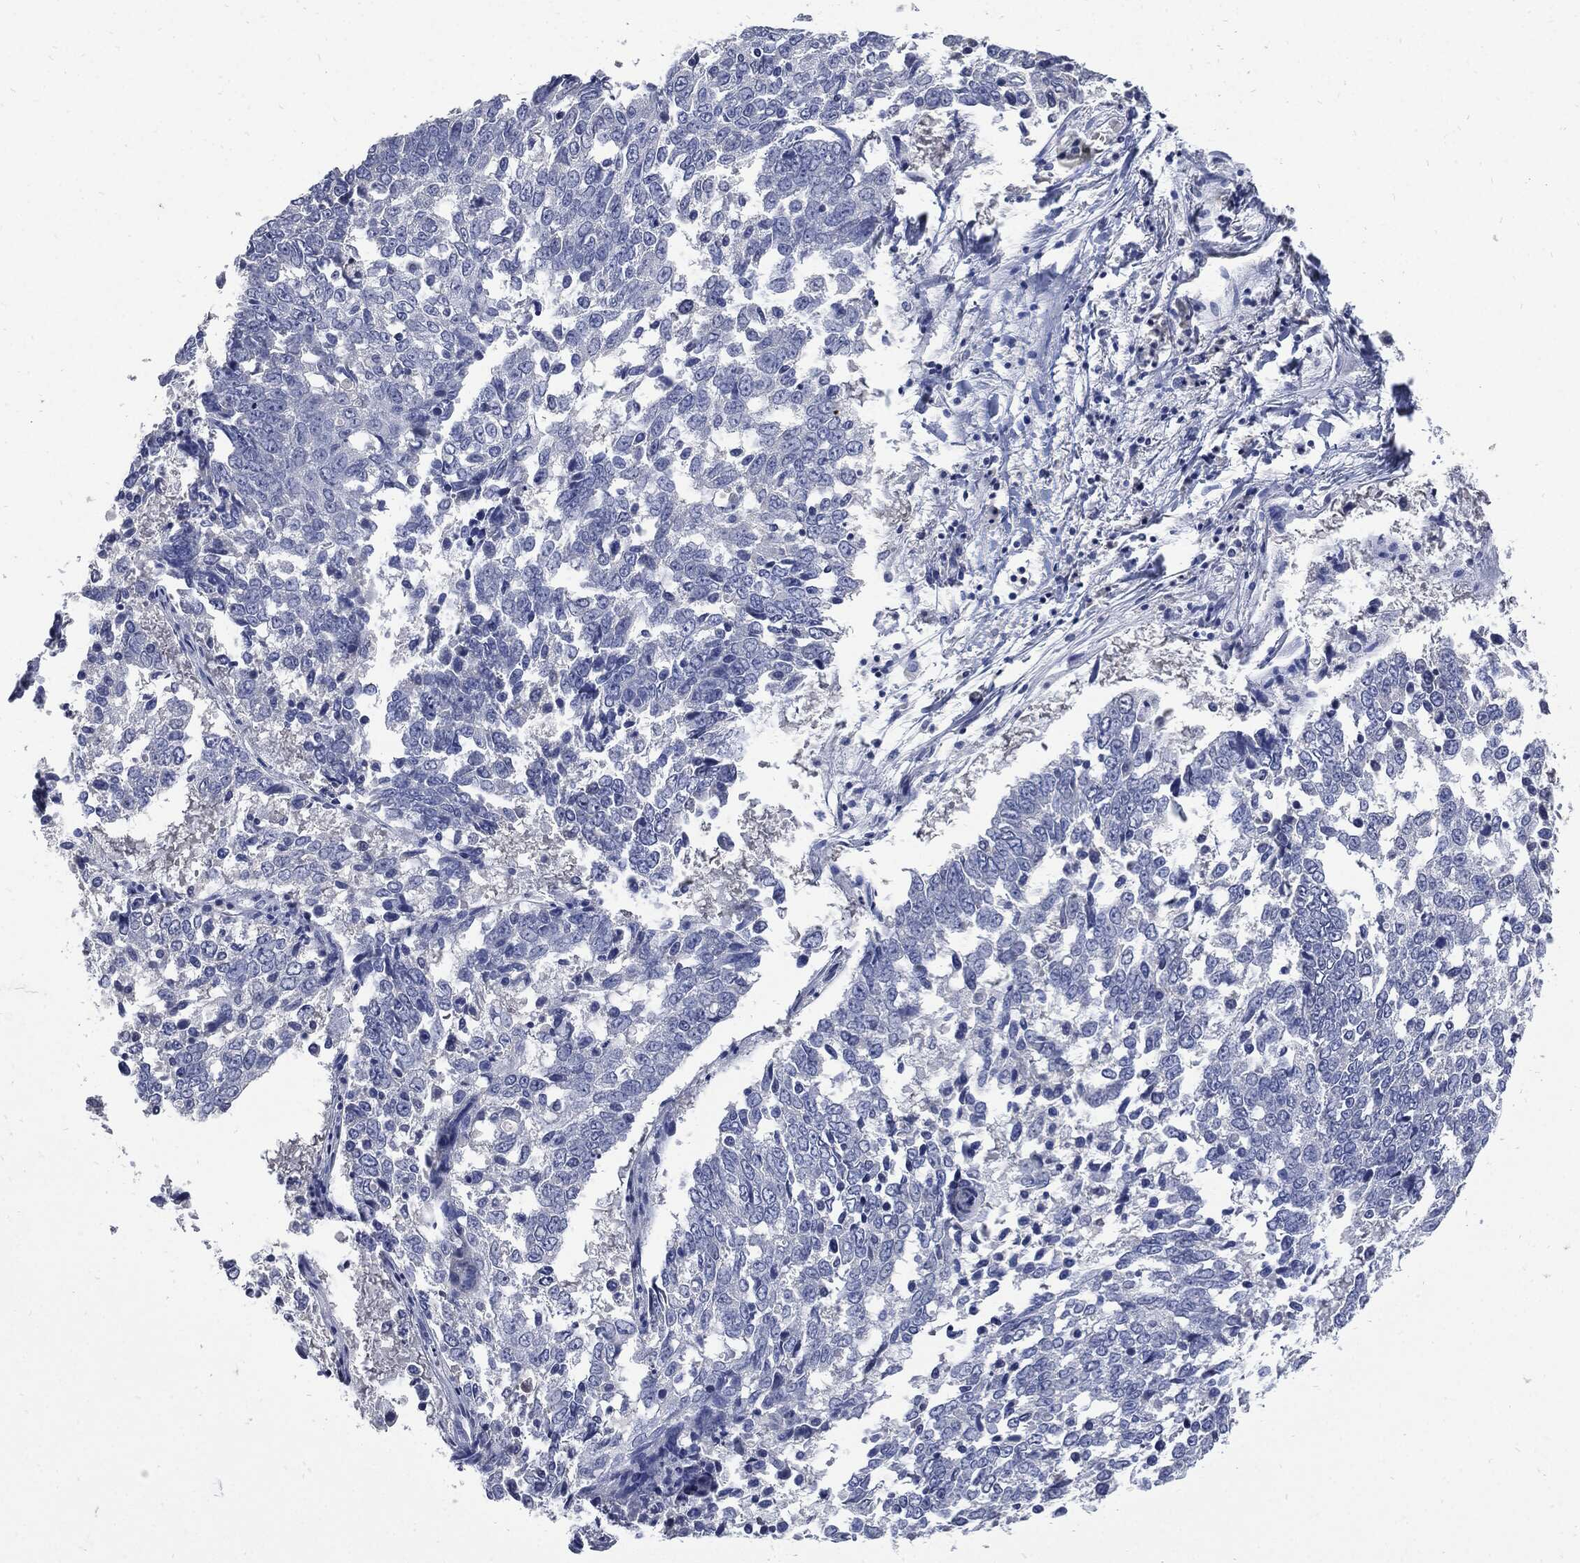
{"staining": {"intensity": "negative", "quantity": "none", "location": "none"}, "tissue": "lung cancer", "cell_type": "Tumor cells", "image_type": "cancer", "snomed": [{"axis": "morphology", "description": "Squamous cell carcinoma, NOS"}, {"axis": "topography", "description": "Lung"}], "caption": "Immunohistochemistry (IHC) image of neoplastic tissue: squamous cell carcinoma (lung) stained with DAB (3,3'-diaminobenzidine) demonstrates no significant protein expression in tumor cells. (DAB IHC, high magnification).", "gene": "CPE", "patient": {"sex": "male", "age": 82}}